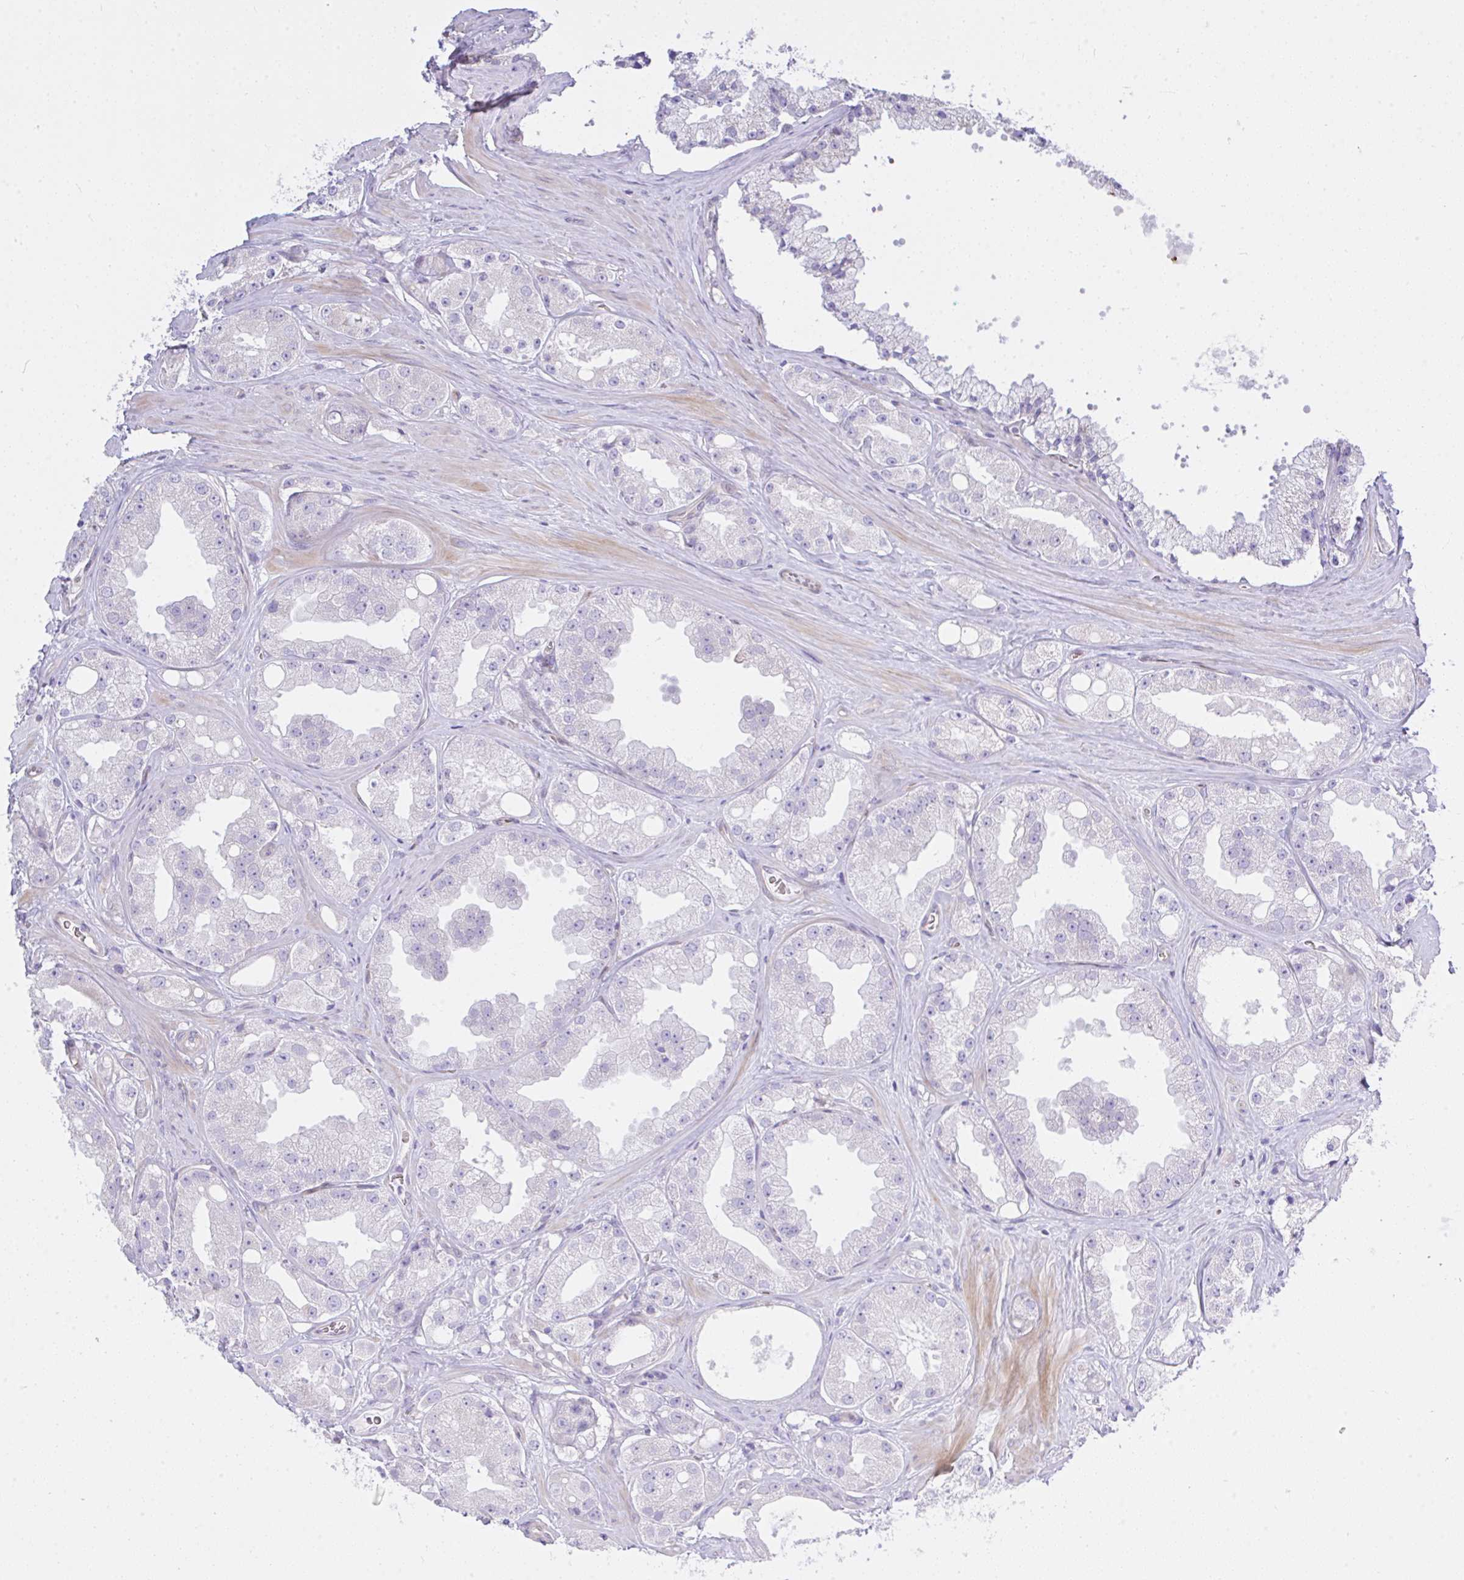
{"staining": {"intensity": "negative", "quantity": "none", "location": "none"}, "tissue": "prostate cancer", "cell_type": "Tumor cells", "image_type": "cancer", "snomed": [{"axis": "morphology", "description": "Adenocarcinoma, High grade"}, {"axis": "topography", "description": "Prostate"}], "caption": "A micrograph of human prostate cancer (high-grade adenocarcinoma) is negative for staining in tumor cells.", "gene": "EEF1A2", "patient": {"sex": "male", "age": 66}}